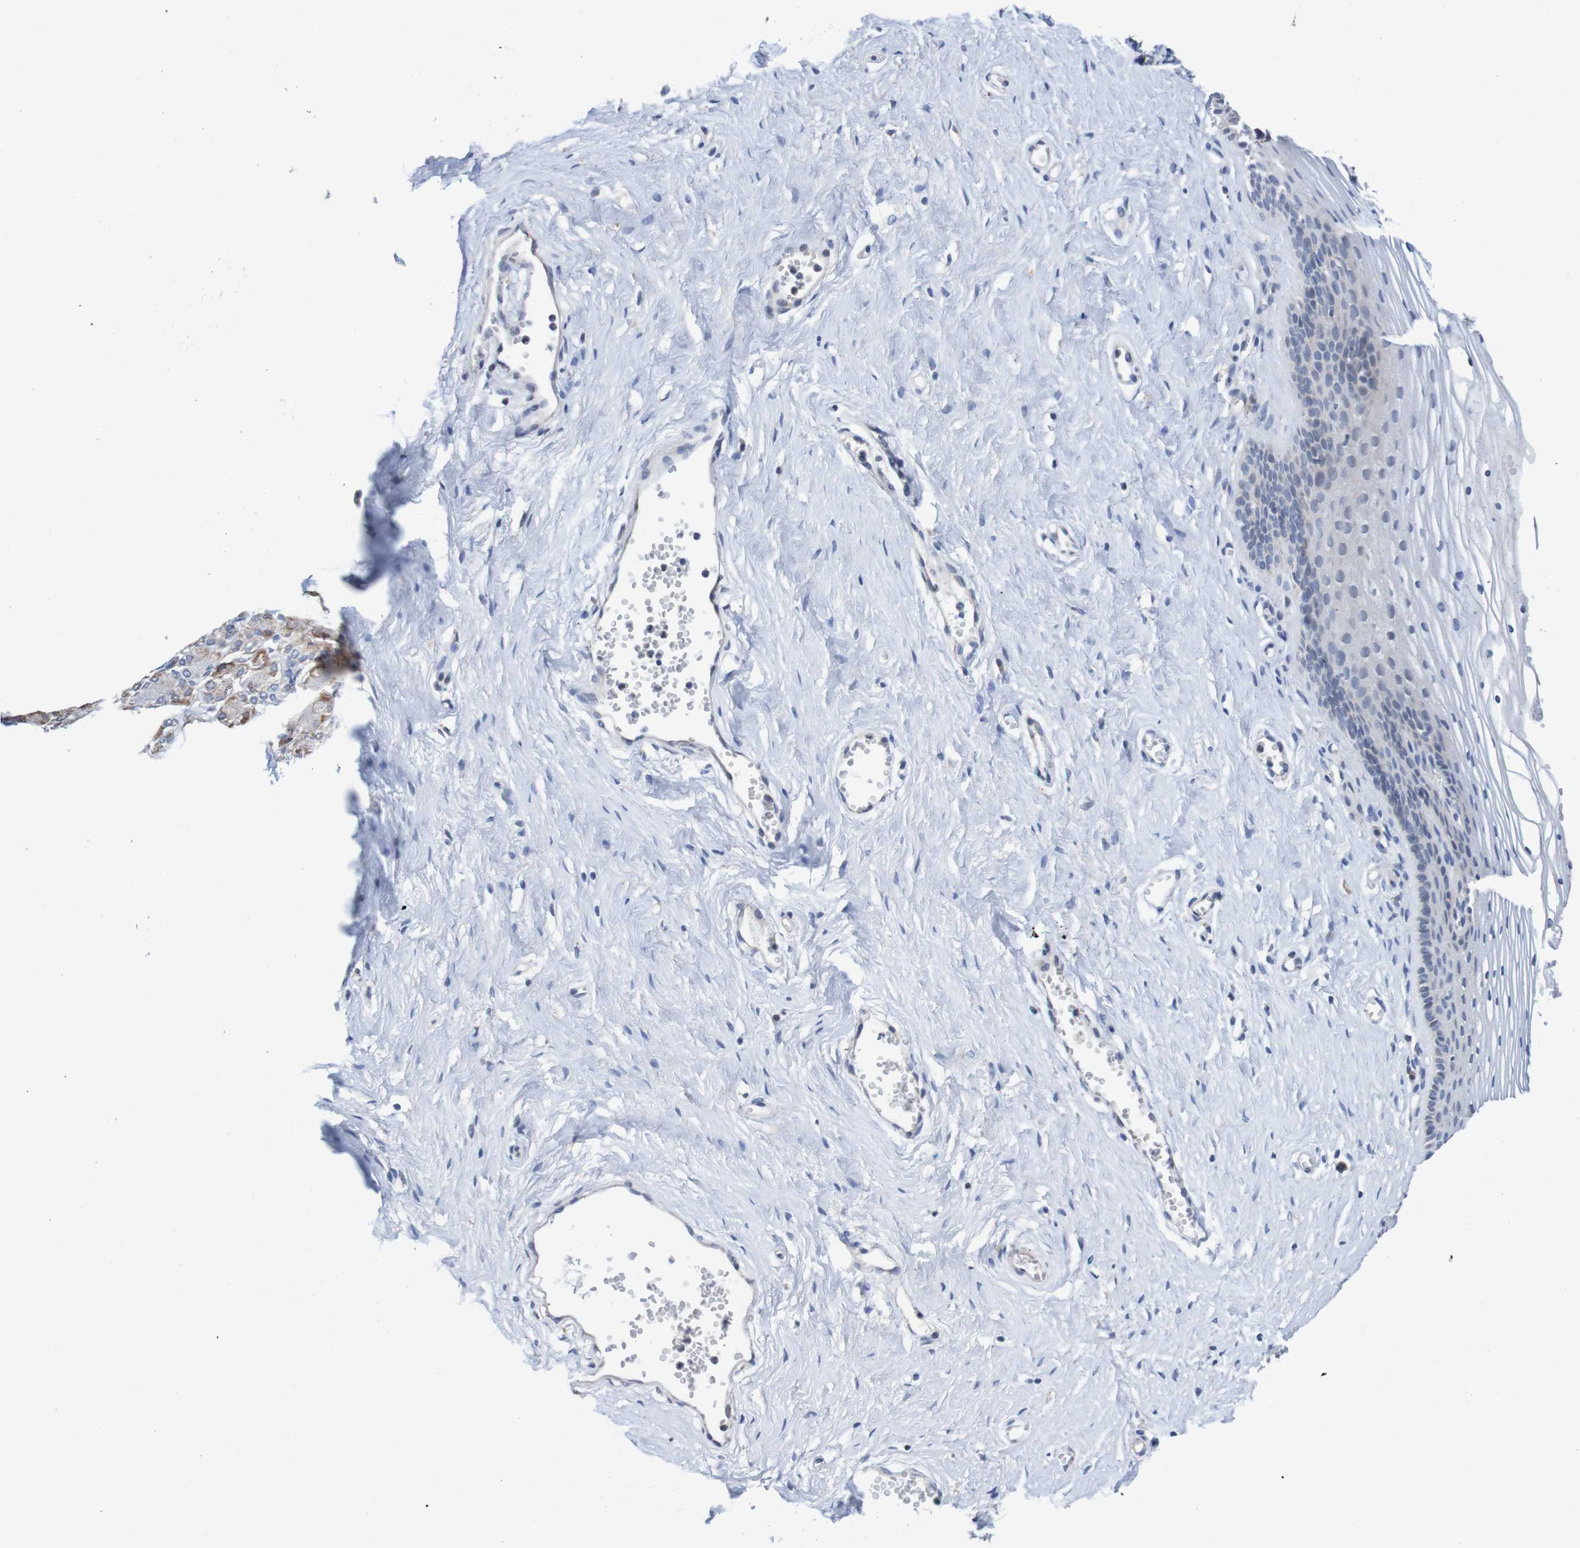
{"staining": {"intensity": "negative", "quantity": "none", "location": "none"}, "tissue": "vagina", "cell_type": "Squamous epithelial cells", "image_type": "normal", "snomed": [{"axis": "morphology", "description": "Normal tissue, NOS"}, {"axis": "topography", "description": "Vagina"}], "caption": "Squamous epithelial cells show no significant expression in normal vagina.", "gene": "FIBP", "patient": {"sex": "female", "age": 32}}